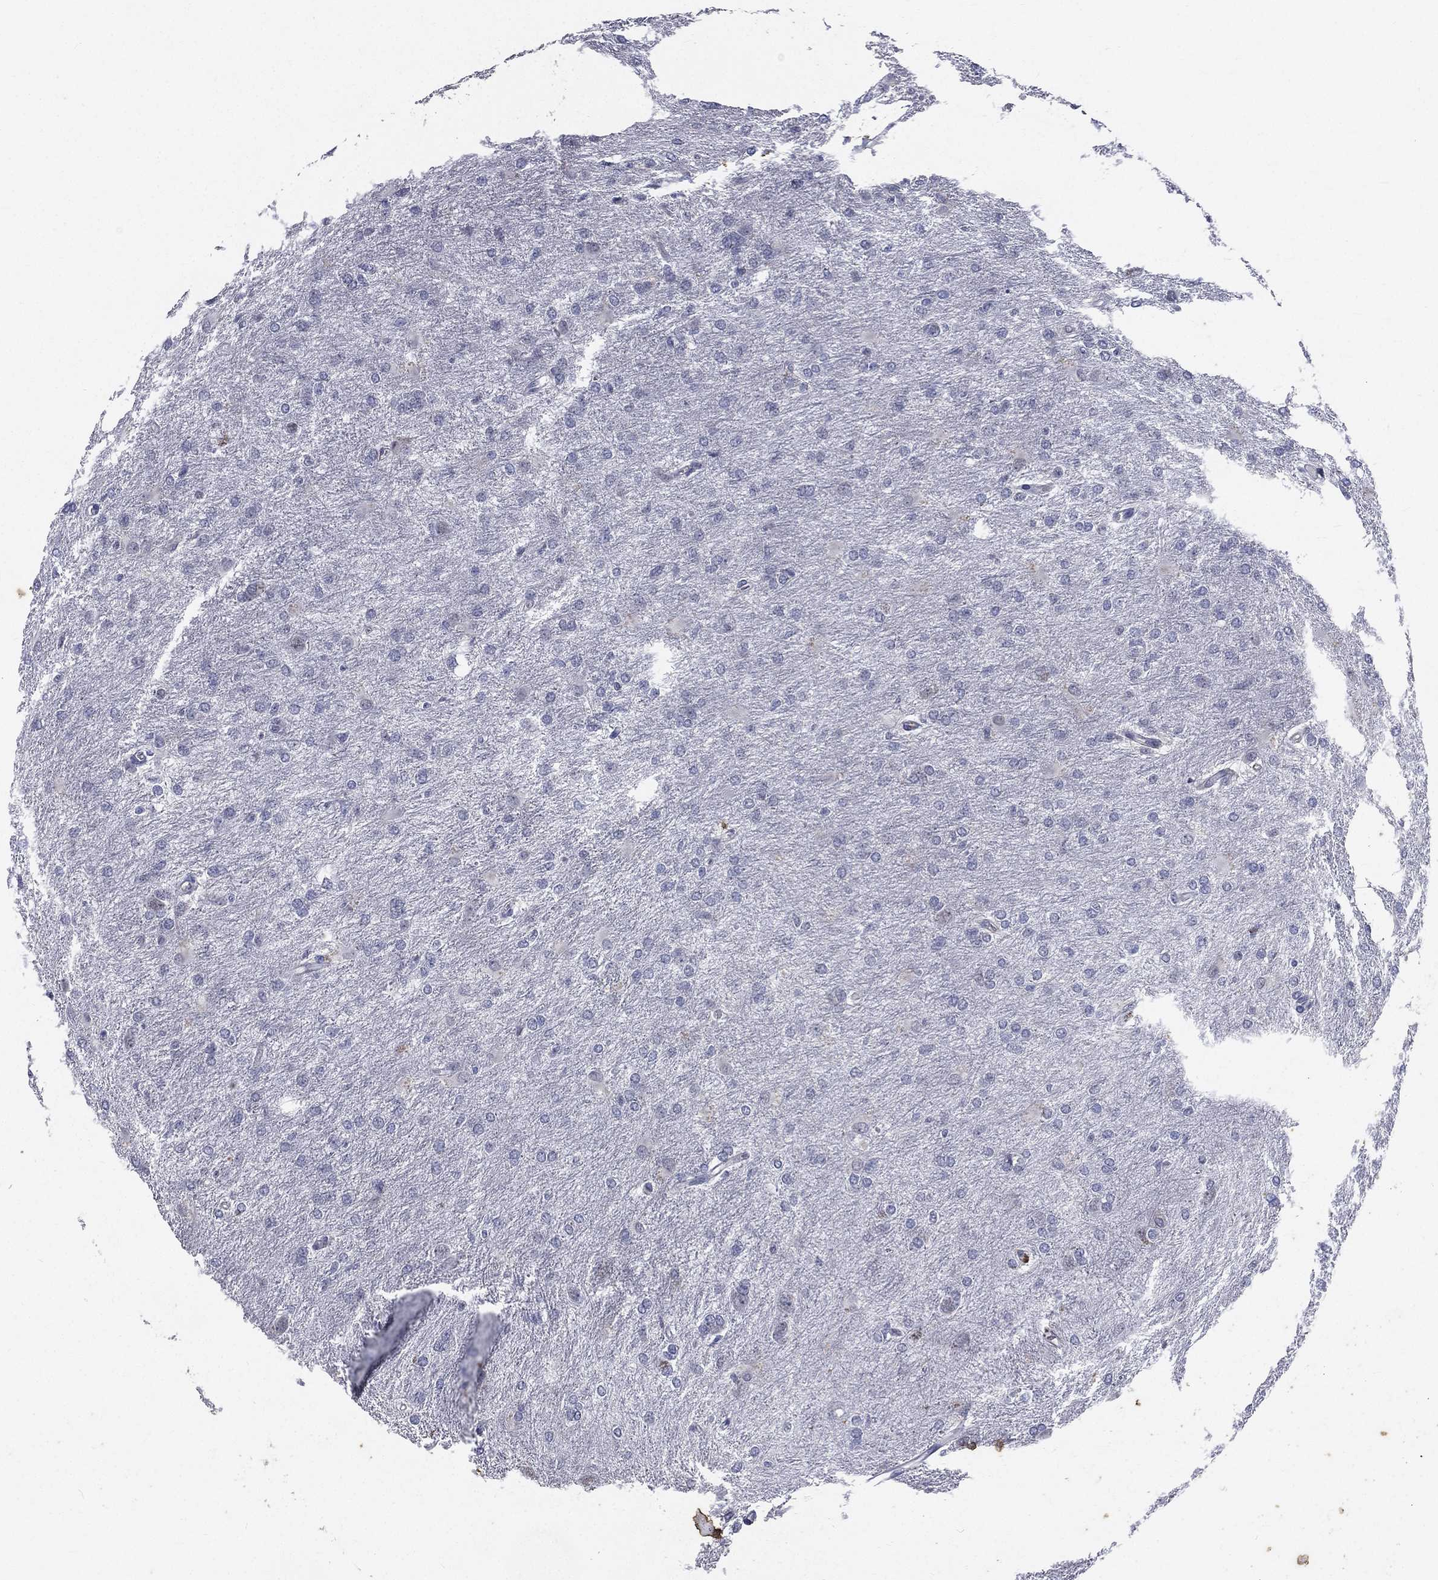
{"staining": {"intensity": "negative", "quantity": "none", "location": "none"}, "tissue": "glioma", "cell_type": "Tumor cells", "image_type": "cancer", "snomed": [{"axis": "morphology", "description": "Glioma, malignant, High grade"}, {"axis": "topography", "description": "Brain"}], "caption": "Tumor cells are negative for protein expression in human glioma.", "gene": "IFT27", "patient": {"sex": "male", "age": 68}}